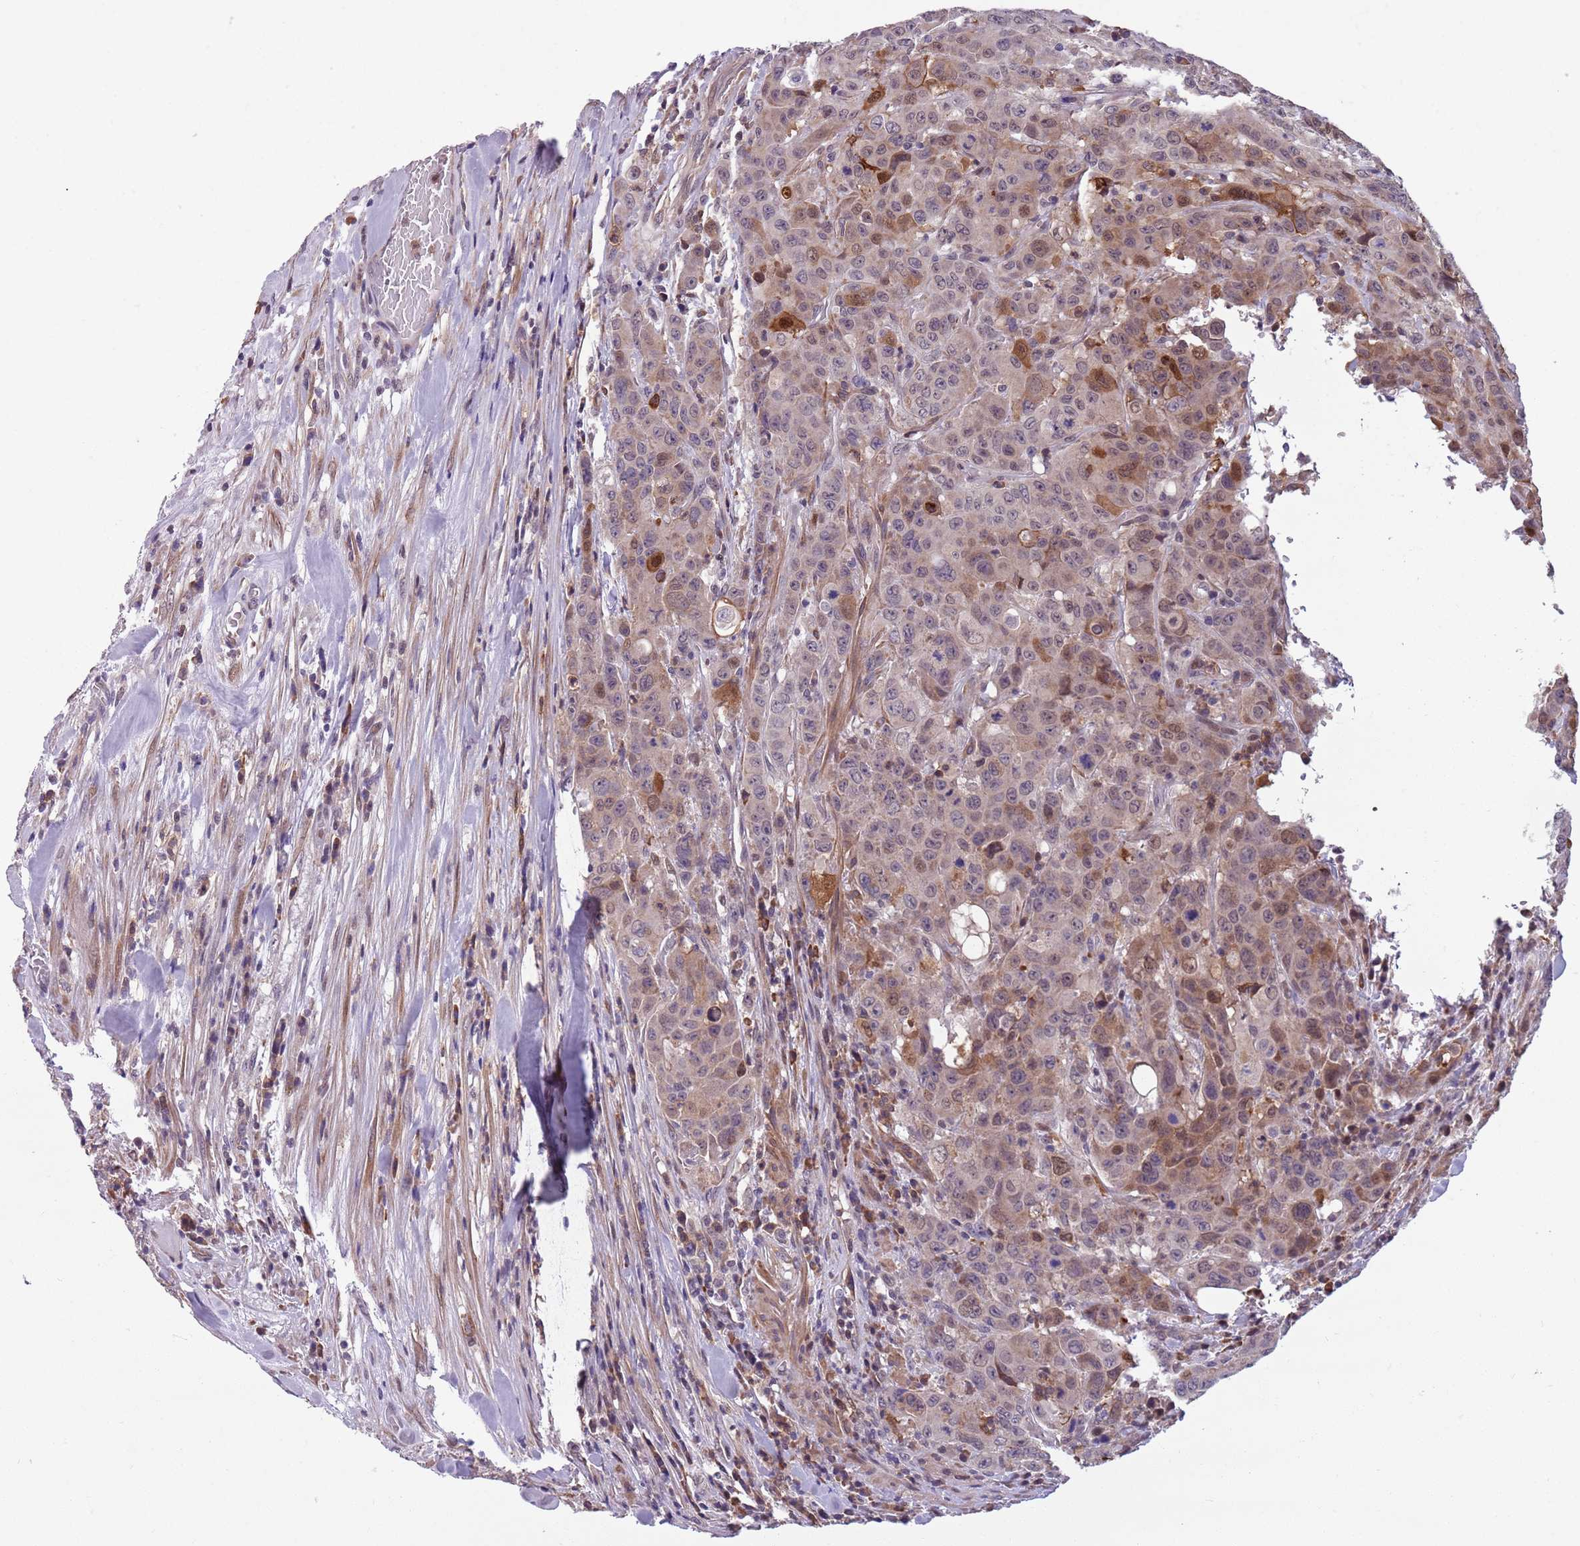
{"staining": {"intensity": "weak", "quantity": ">75%", "location": "cytoplasmic/membranous,nuclear"}, "tissue": "colorectal cancer", "cell_type": "Tumor cells", "image_type": "cancer", "snomed": [{"axis": "morphology", "description": "Adenocarcinoma, NOS"}, {"axis": "topography", "description": "Colon"}], "caption": "Immunohistochemistry (IHC) photomicrograph of neoplastic tissue: colorectal cancer (adenocarcinoma) stained using immunohistochemistry displays low levels of weak protein expression localized specifically in the cytoplasmic/membranous and nuclear of tumor cells, appearing as a cytoplasmic/membranous and nuclear brown color.", "gene": "JAML", "patient": {"sex": "male", "age": 62}}